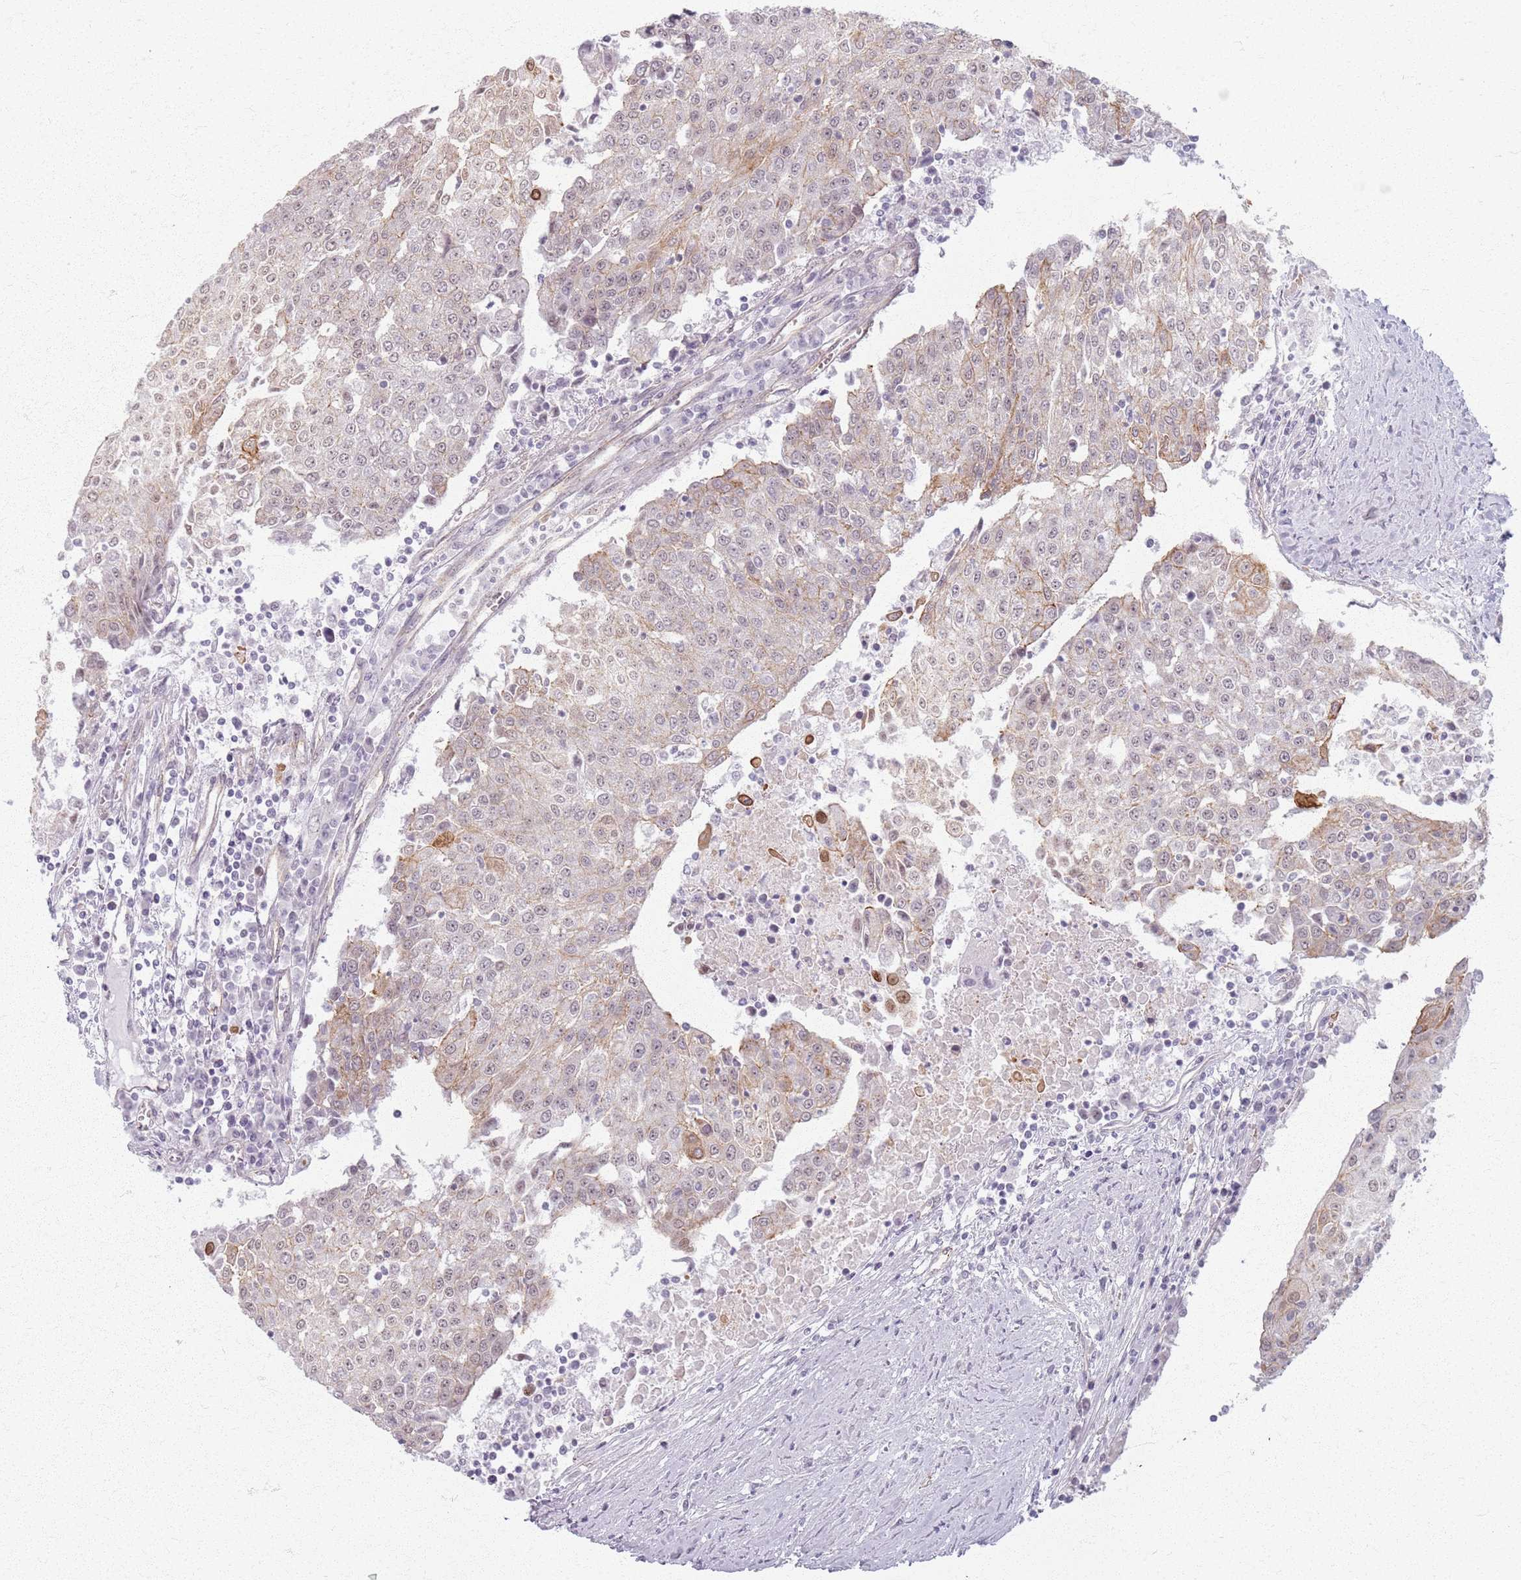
{"staining": {"intensity": "weak", "quantity": "<25%", "location": "cytoplasmic/membranous"}, "tissue": "urothelial cancer", "cell_type": "Tumor cells", "image_type": "cancer", "snomed": [{"axis": "morphology", "description": "Urothelial carcinoma, High grade"}, {"axis": "topography", "description": "Urinary bladder"}], "caption": "A photomicrograph of high-grade urothelial carcinoma stained for a protein exhibits no brown staining in tumor cells.", "gene": "KCNA5", "patient": {"sex": "female", "age": 85}}